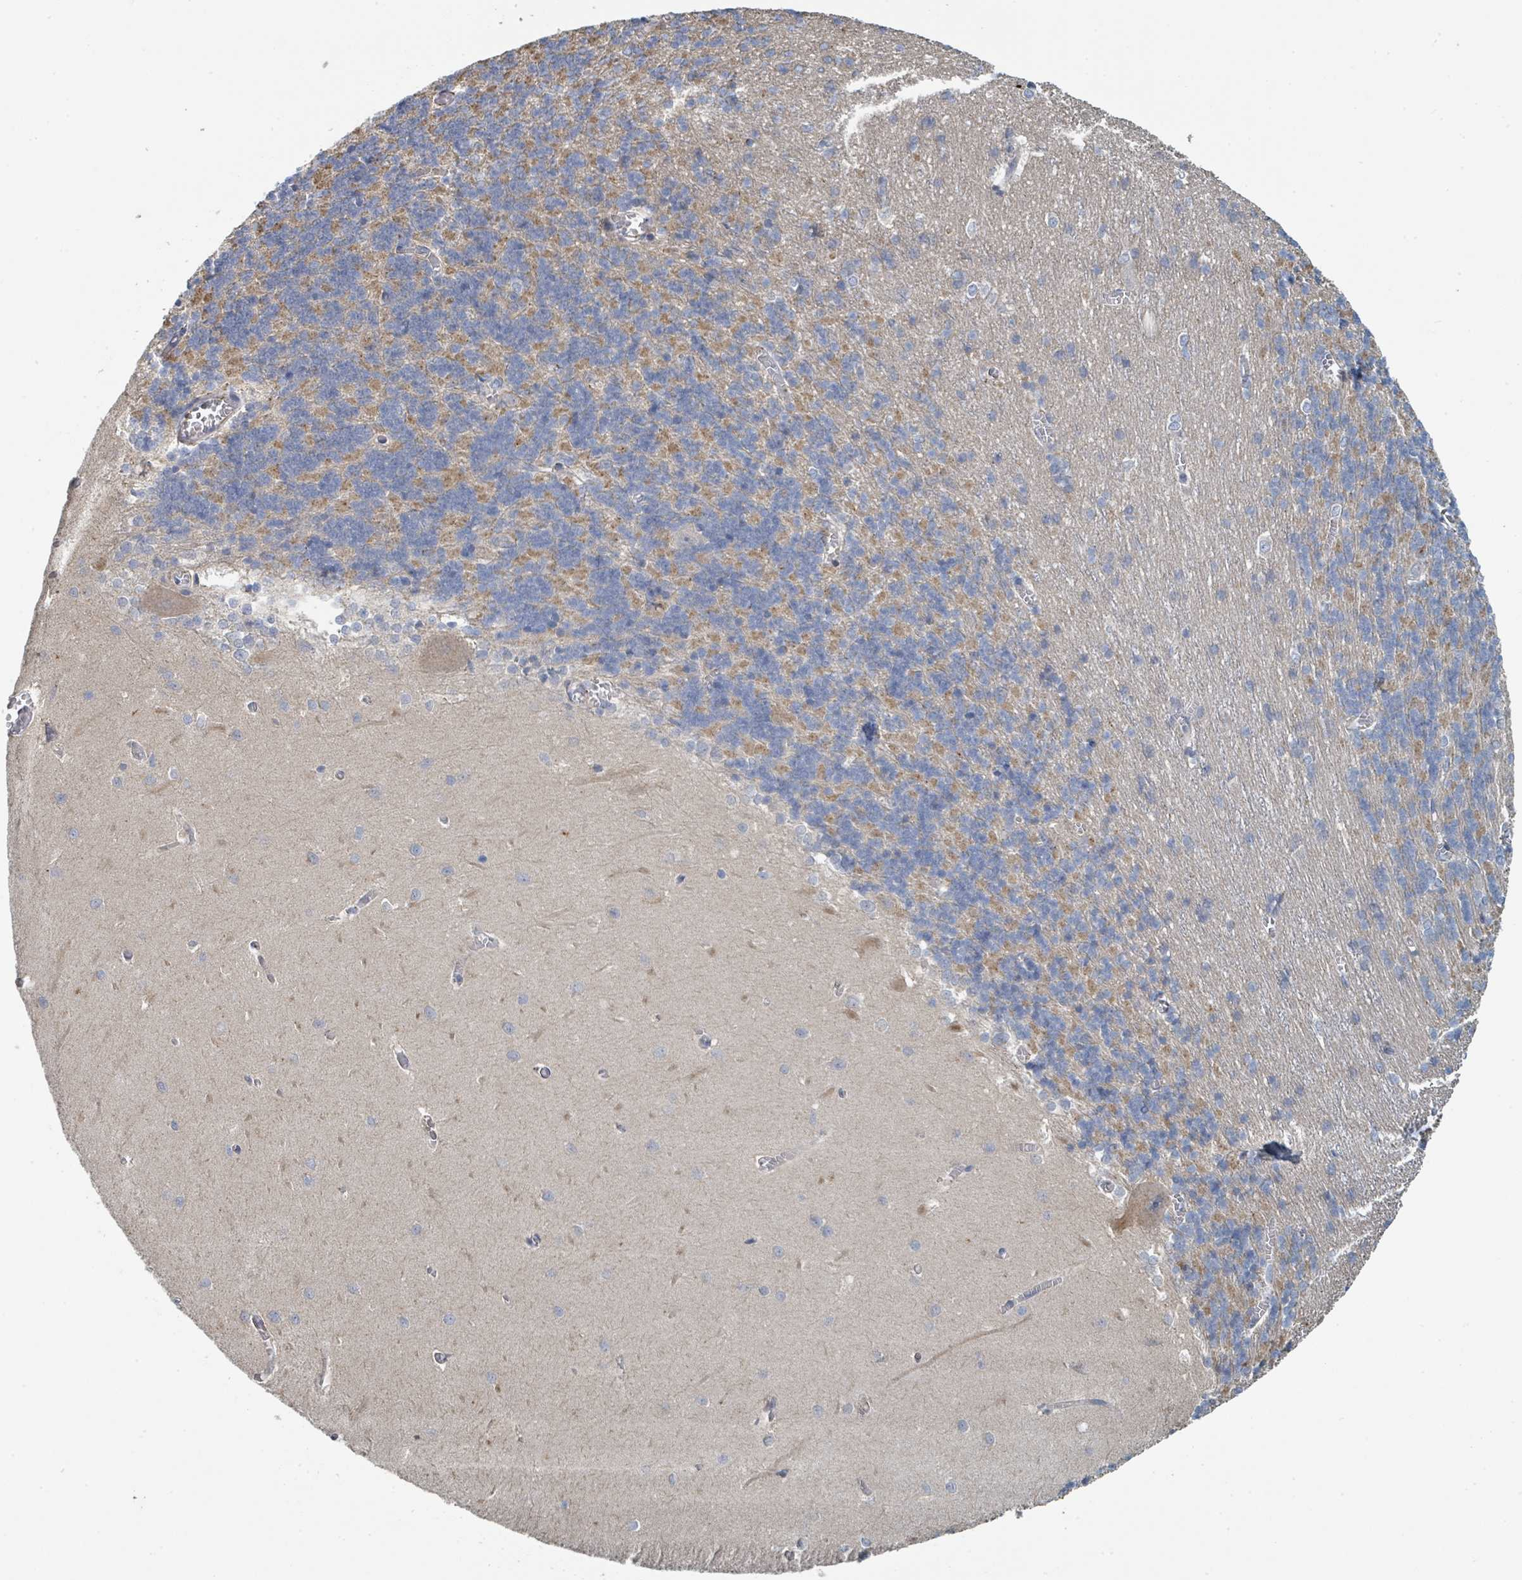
{"staining": {"intensity": "moderate", "quantity": "<25%", "location": "cytoplasmic/membranous"}, "tissue": "cerebellum", "cell_type": "Cells in granular layer", "image_type": "normal", "snomed": [{"axis": "morphology", "description": "Normal tissue, NOS"}, {"axis": "topography", "description": "Cerebellum"}], "caption": "The histopathology image exhibits a brown stain indicating the presence of a protein in the cytoplasmic/membranous of cells in granular layer in cerebellum.", "gene": "LRRC42", "patient": {"sex": "male", "age": 37}}